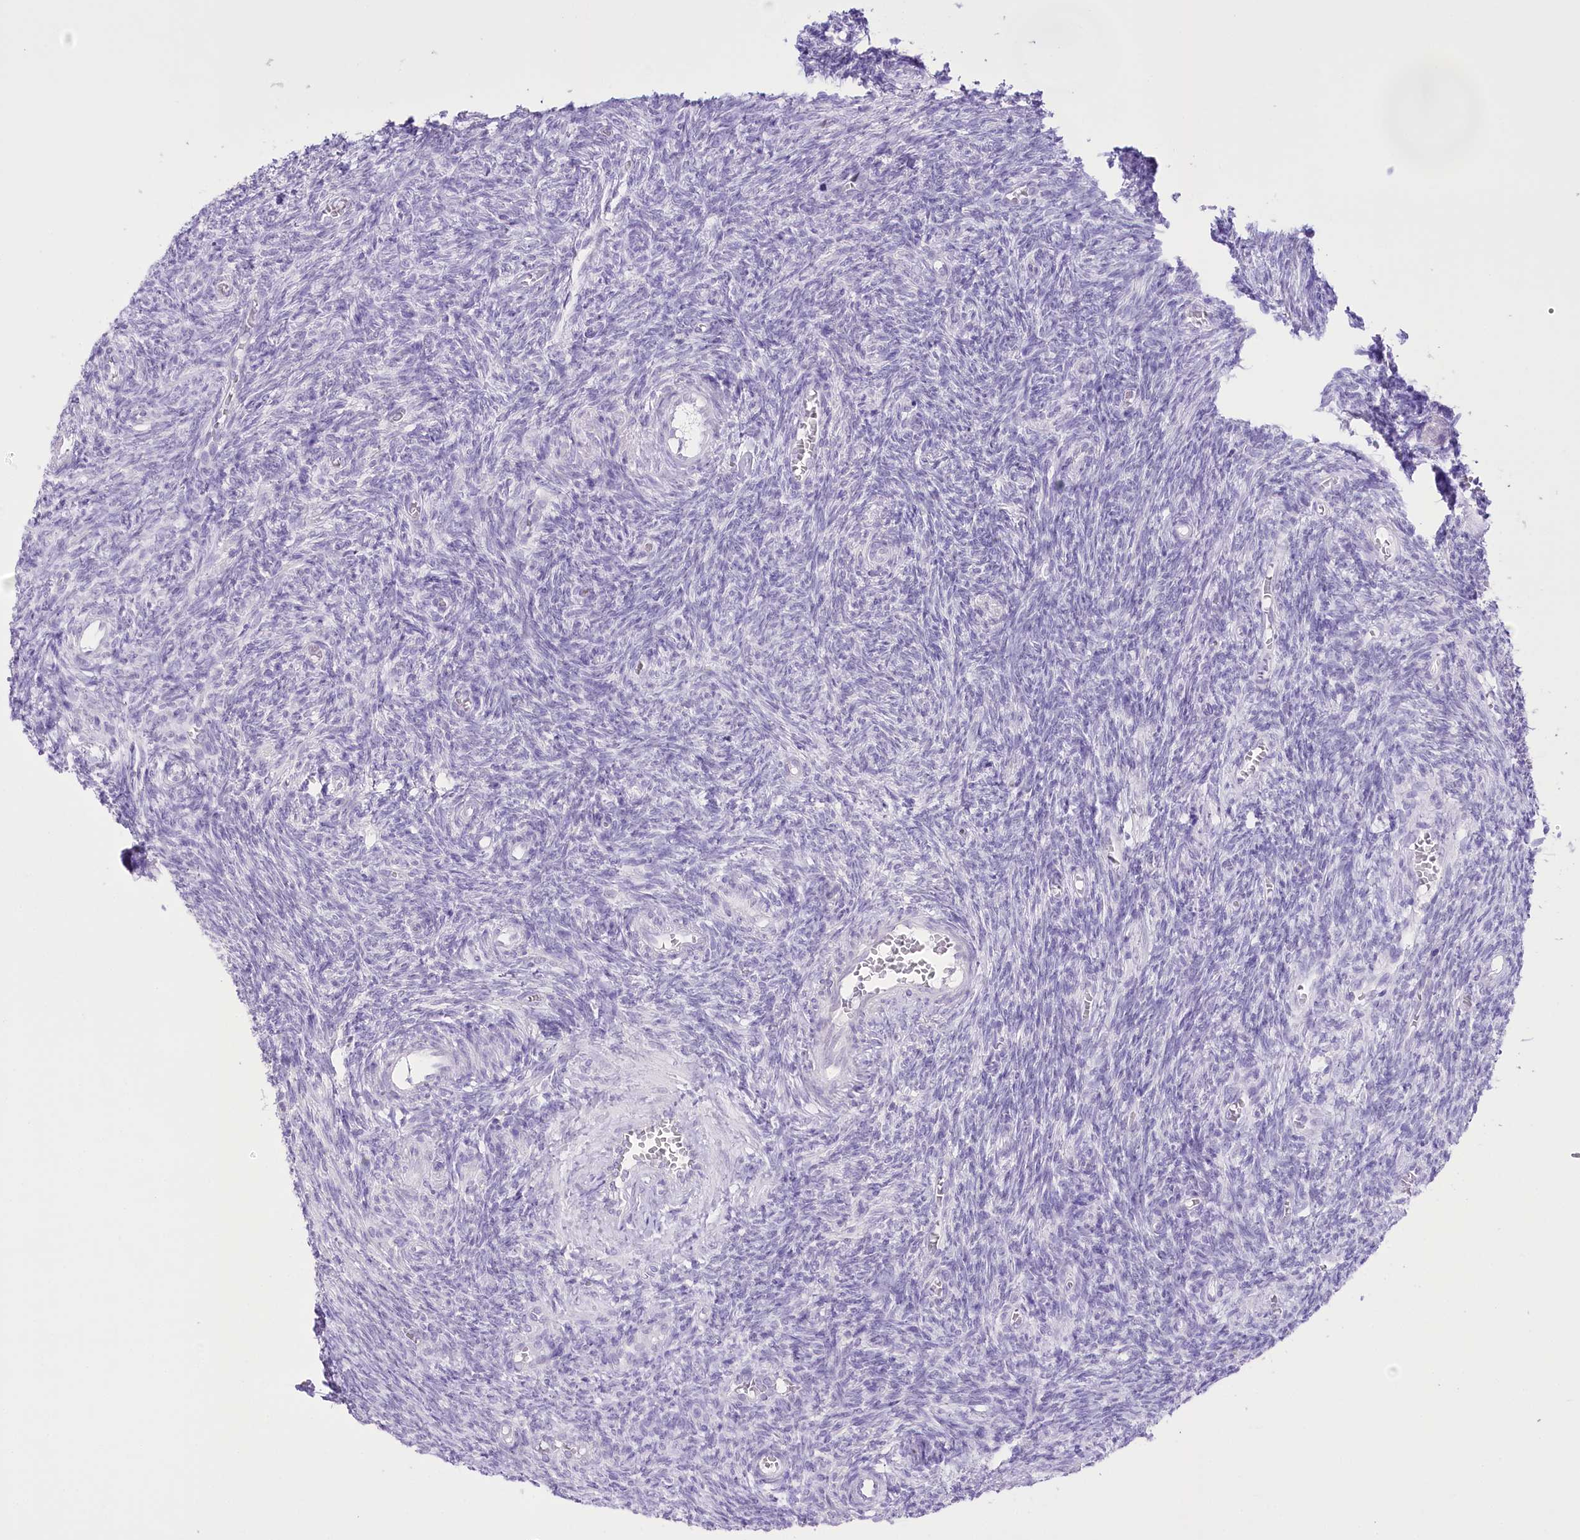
{"staining": {"intensity": "negative", "quantity": "none", "location": "none"}, "tissue": "ovary", "cell_type": "Ovarian stroma cells", "image_type": "normal", "snomed": [{"axis": "morphology", "description": "Normal tissue, NOS"}, {"axis": "topography", "description": "Ovary"}], "caption": "Normal ovary was stained to show a protein in brown. There is no significant positivity in ovarian stroma cells.", "gene": "SLC39A10", "patient": {"sex": "female", "age": 27}}